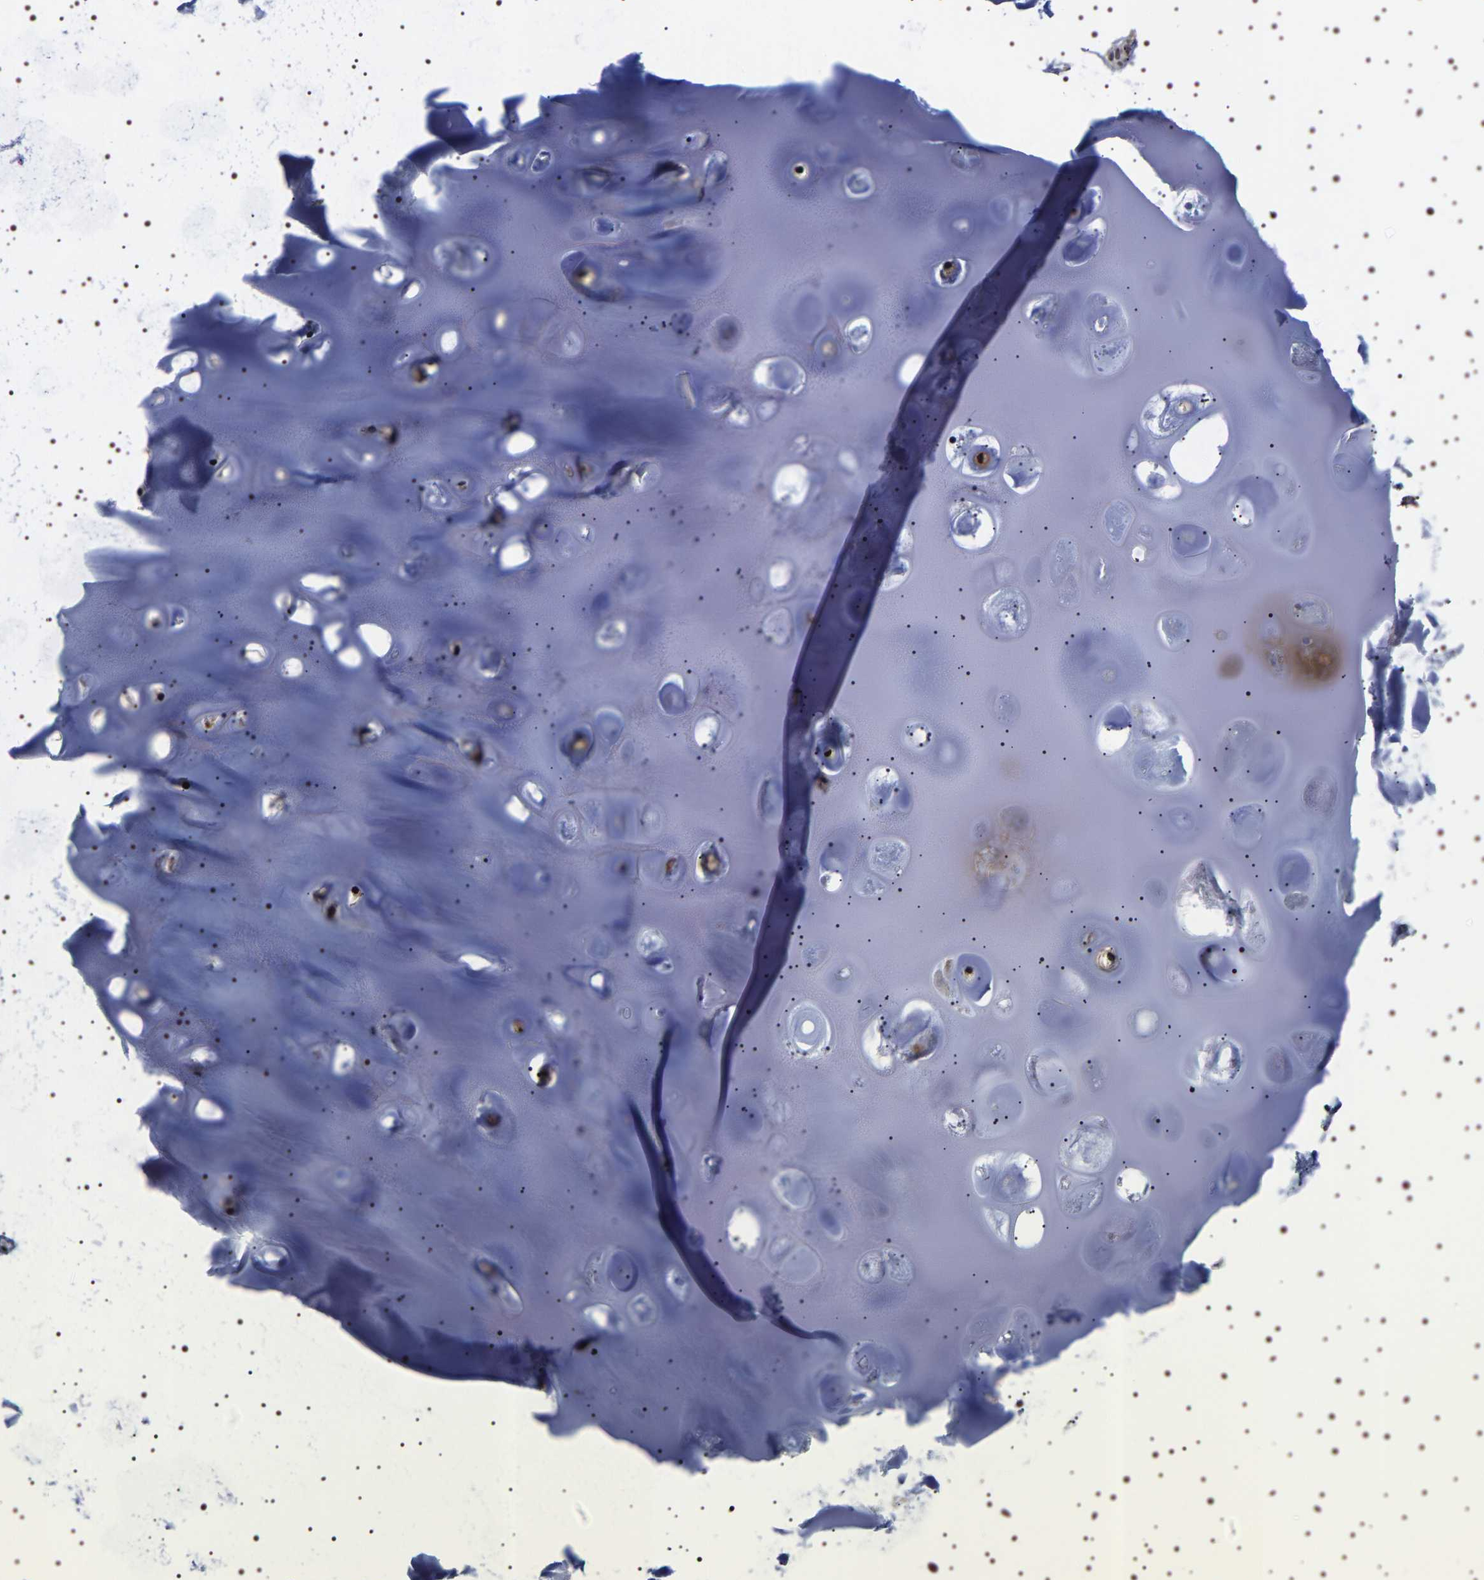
{"staining": {"intensity": "negative", "quantity": "none", "location": "none"}, "tissue": "adipose tissue", "cell_type": "Adipocytes", "image_type": "normal", "snomed": [{"axis": "morphology", "description": "Normal tissue, NOS"}, {"axis": "topography", "description": "Bronchus"}], "caption": "A high-resolution micrograph shows immunohistochemistry (IHC) staining of unremarkable adipose tissue, which shows no significant staining in adipocytes.", "gene": "GNL3", "patient": {"sex": "female", "age": 73}}